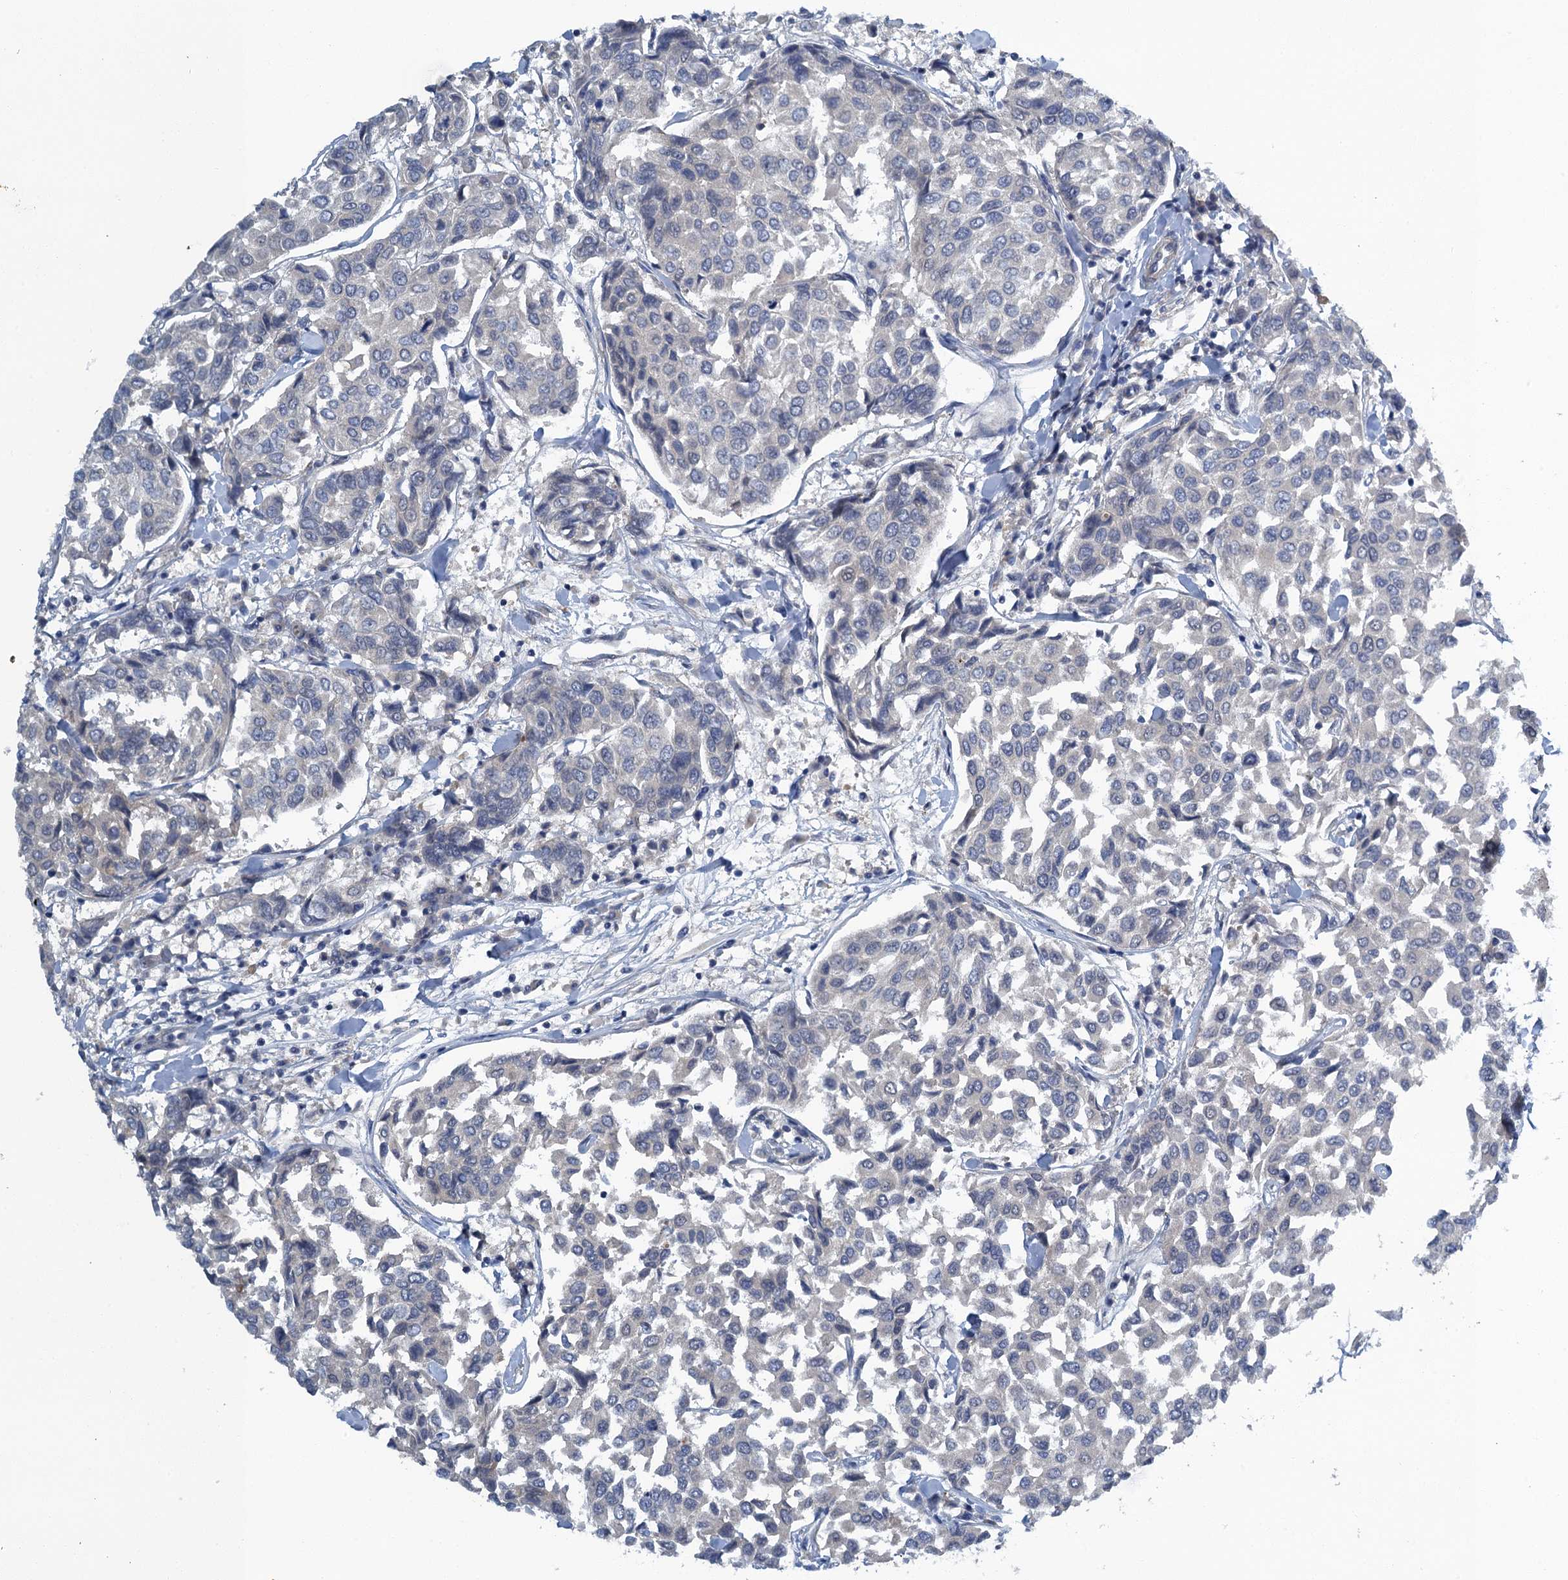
{"staining": {"intensity": "weak", "quantity": "<25%", "location": "nuclear"}, "tissue": "breast cancer", "cell_type": "Tumor cells", "image_type": "cancer", "snomed": [{"axis": "morphology", "description": "Duct carcinoma"}, {"axis": "topography", "description": "Breast"}], "caption": "Breast cancer (infiltrating ductal carcinoma) was stained to show a protein in brown. There is no significant expression in tumor cells.", "gene": "MRFAP1", "patient": {"sex": "female", "age": 55}}